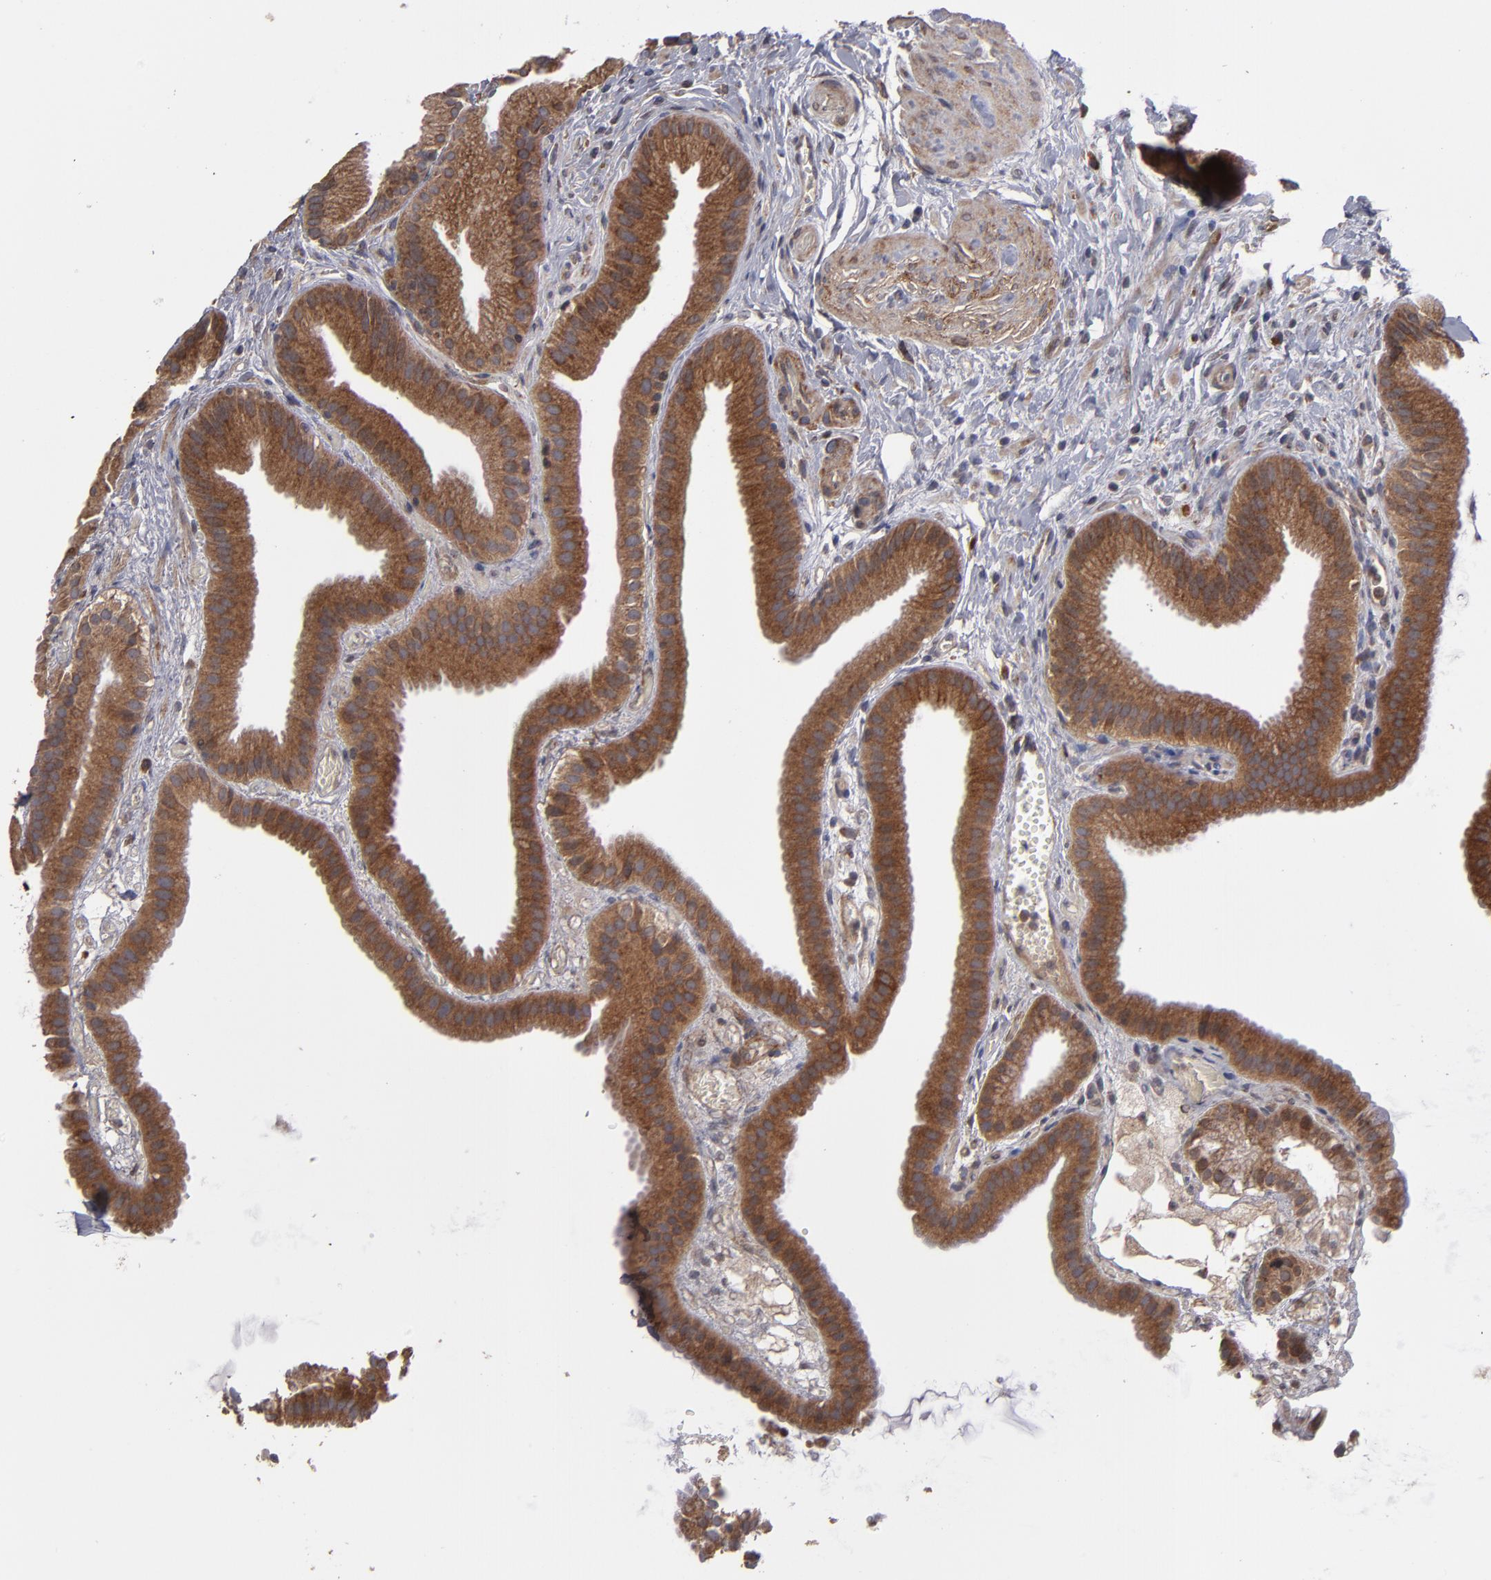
{"staining": {"intensity": "moderate", "quantity": ">75%", "location": "cytoplasmic/membranous"}, "tissue": "gallbladder", "cell_type": "Glandular cells", "image_type": "normal", "snomed": [{"axis": "morphology", "description": "Normal tissue, NOS"}, {"axis": "topography", "description": "Gallbladder"}], "caption": "This is an image of immunohistochemistry staining of benign gallbladder, which shows moderate expression in the cytoplasmic/membranous of glandular cells.", "gene": "SND1", "patient": {"sex": "female", "age": 63}}